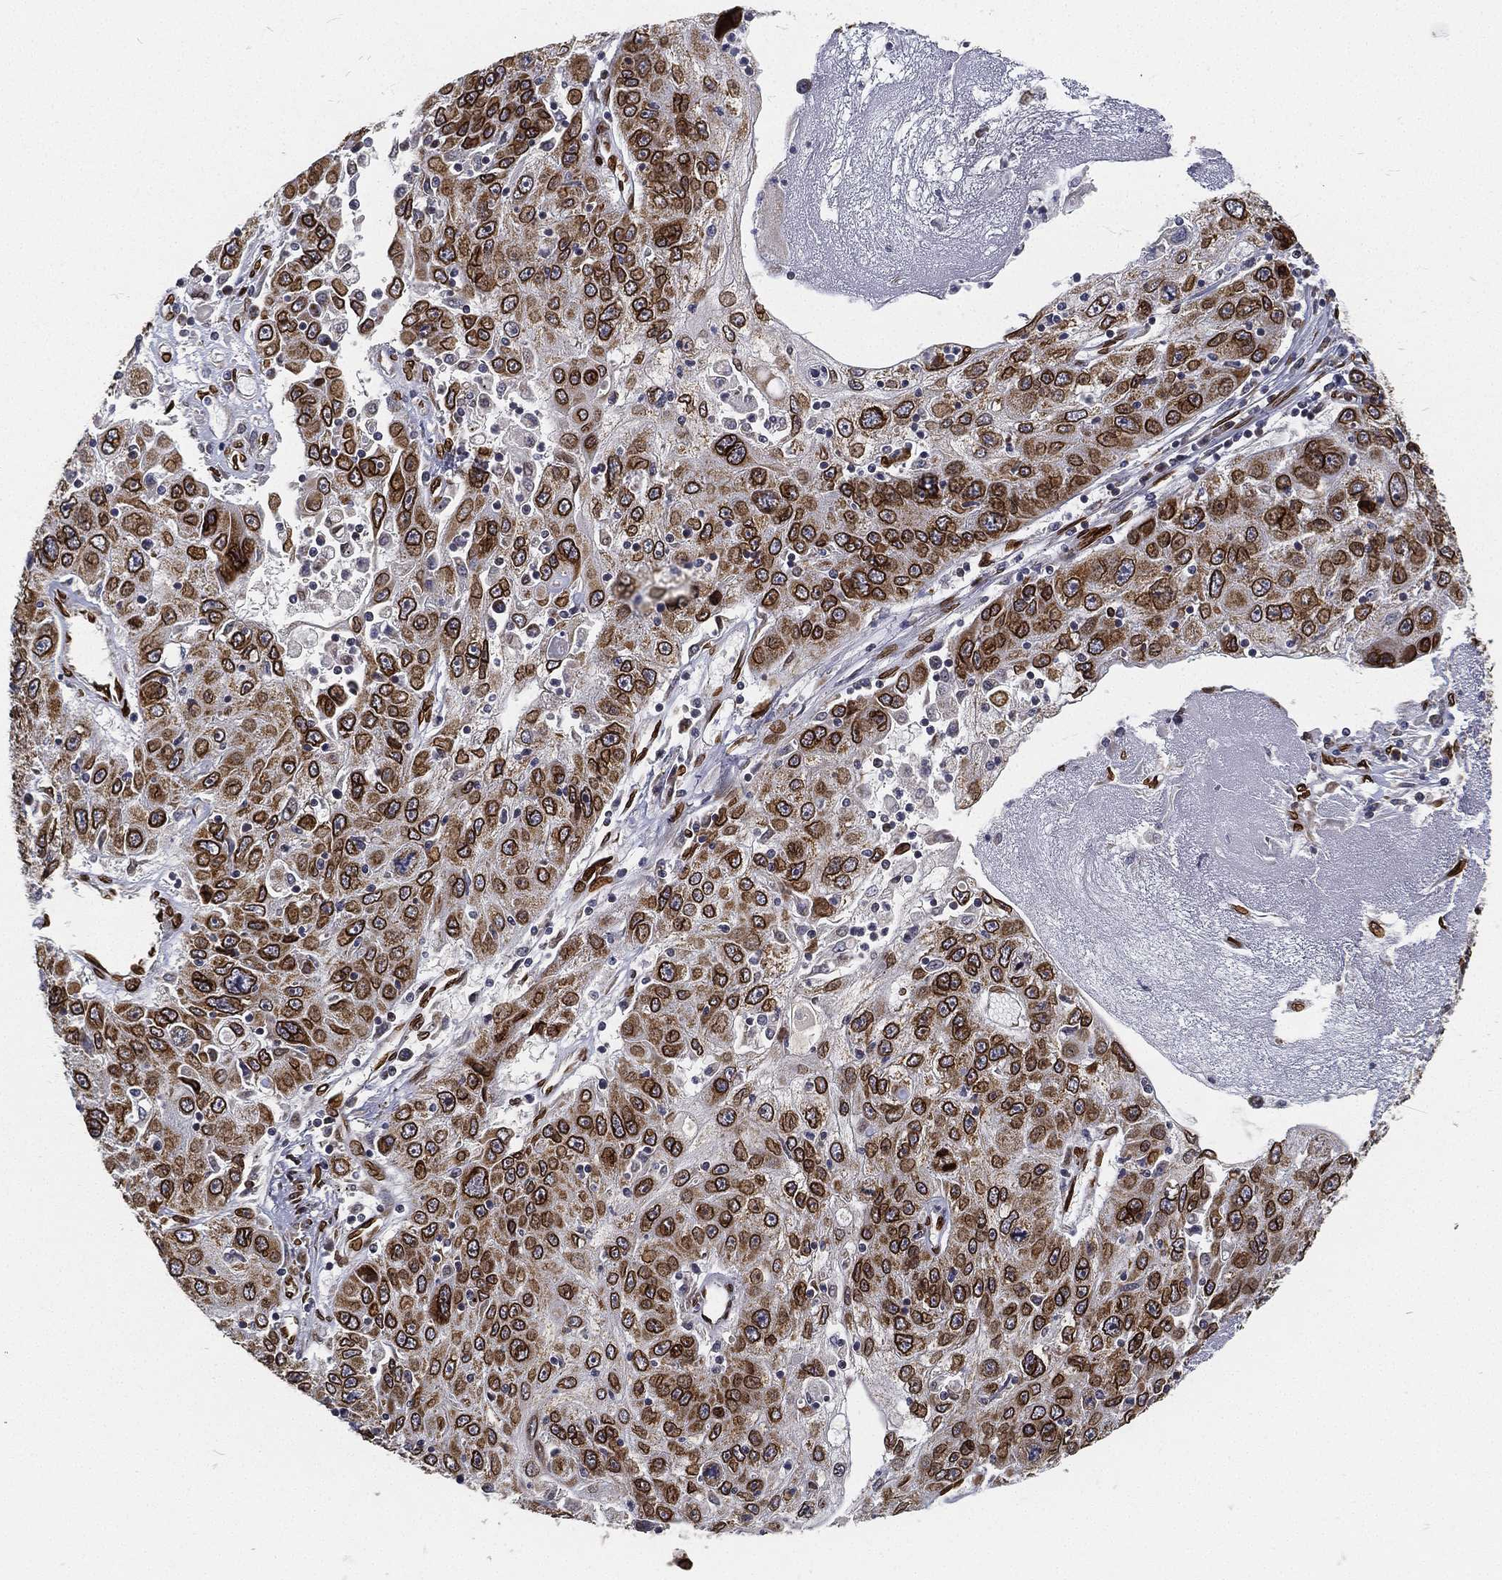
{"staining": {"intensity": "strong", "quantity": ">75%", "location": "cytoplasmic/membranous,nuclear"}, "tissue": "stomach cancer", "cell_type": "Tumor cells", "image_type": "cancer", "snomed": [{"axis": "morphology", "description": "Adenocarcinoma, NOS"}, {"axis": "topography", "description": "Stomach"}], "caption": "Stomach adenocarcinoma stained with IHC demonstrates strong cytoplasmic/membranous and nuclear positivity in approximately >75% of tumor cells. (DAB (3,3'-diaminobenzidine) IHC, brown staining for protein, blue staining for nuclei).", "gene": "PALB2", "patient": {"sex": "male", "age": 56}}